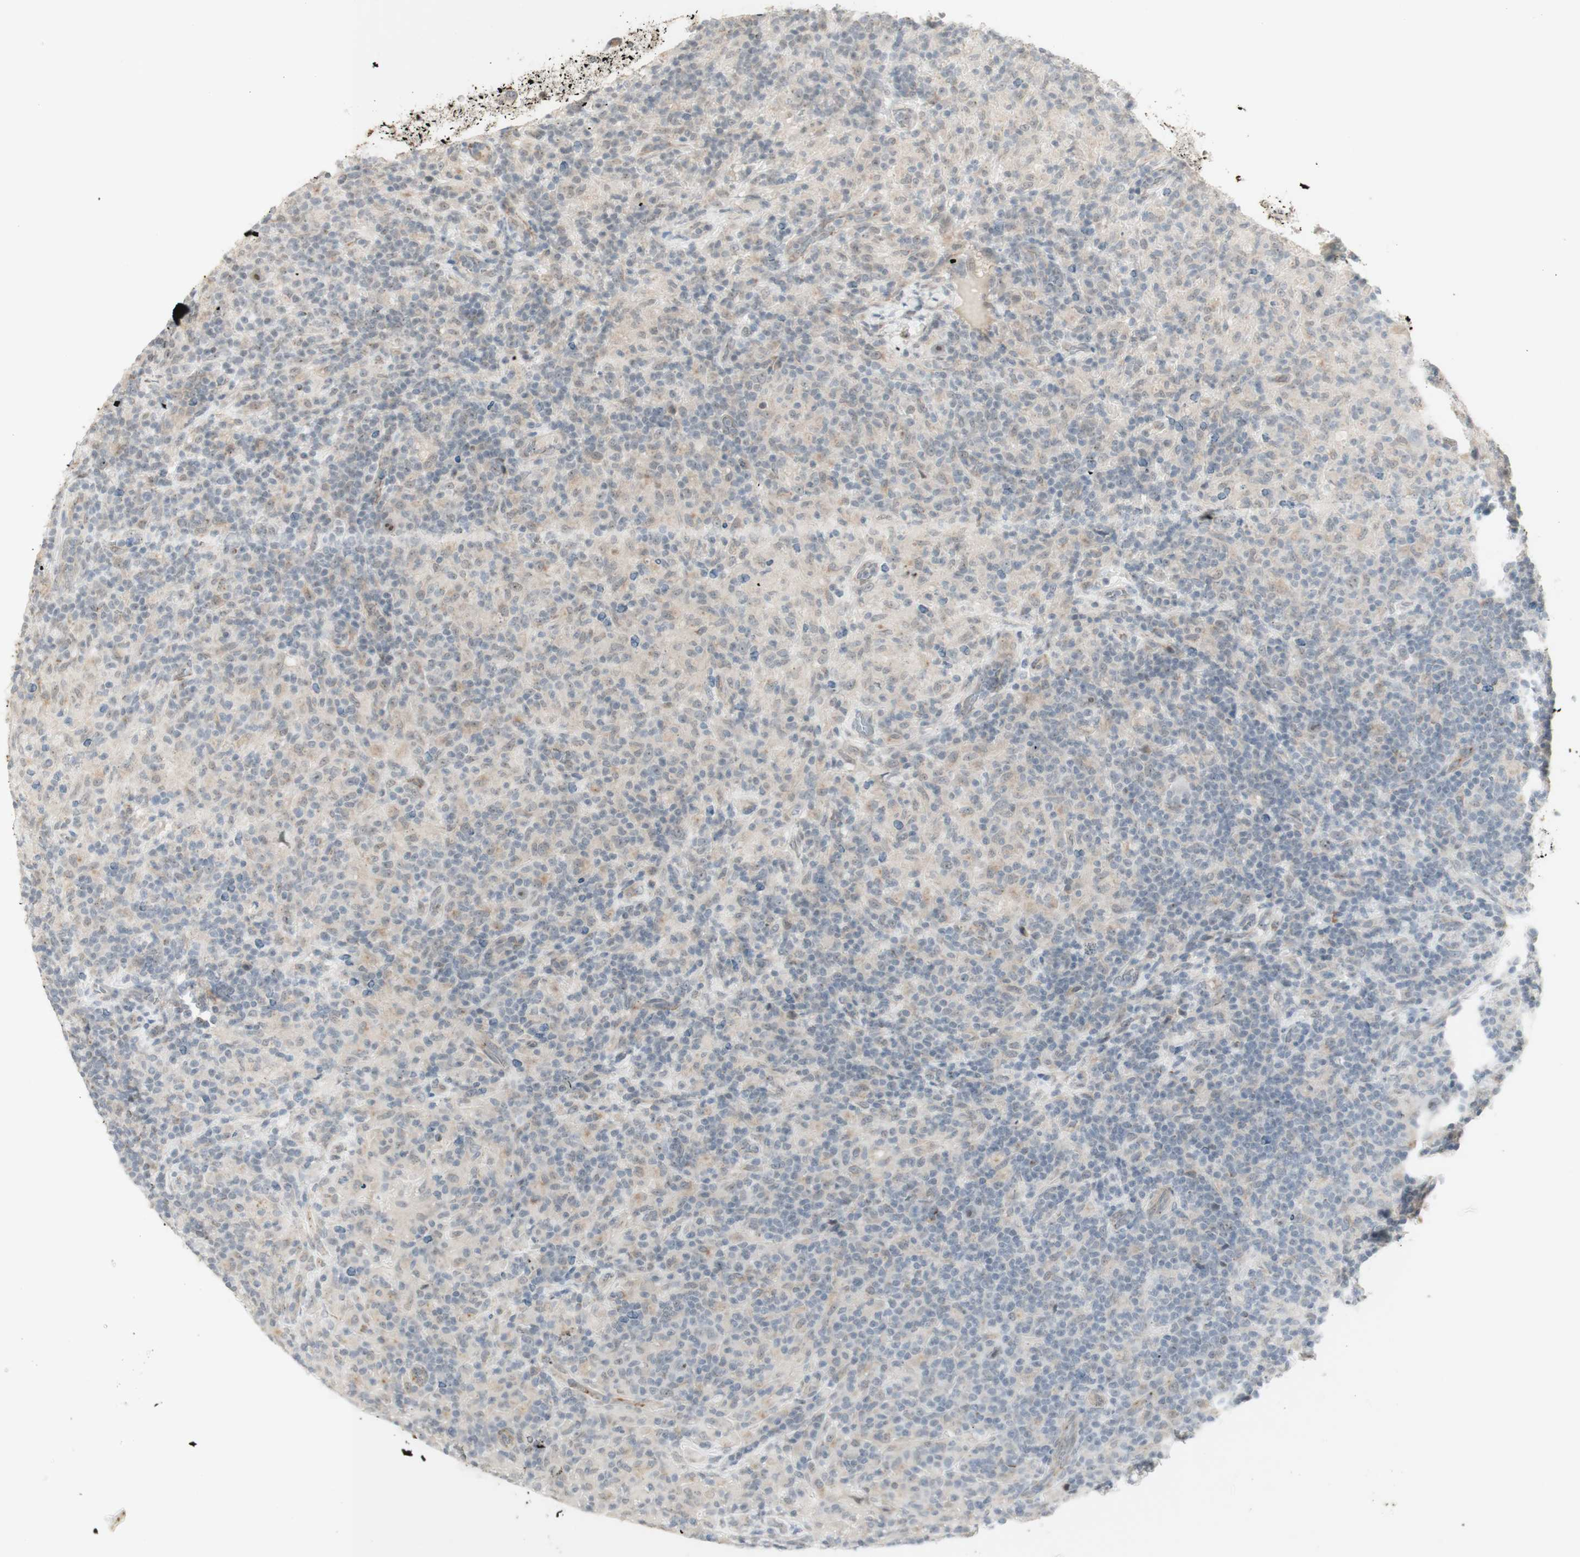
{"staining": {"intensity": "negative", "quantity": "none", "location": "none"}, "tissue": "lymphoma", "cell_type": "Tumor cells", "image_type": "cancer", "snomed": [{"axis": "morphology", "description": "Hodgkin's disease, NOS"}, {"axis": "topography", "description": "Lymph node"}], "caption": "IHC of Hodgkin's disease reveals no expression in tumor cells.", "gene": "PLCD4", "patient": {"sex": "male", "age": 70}}